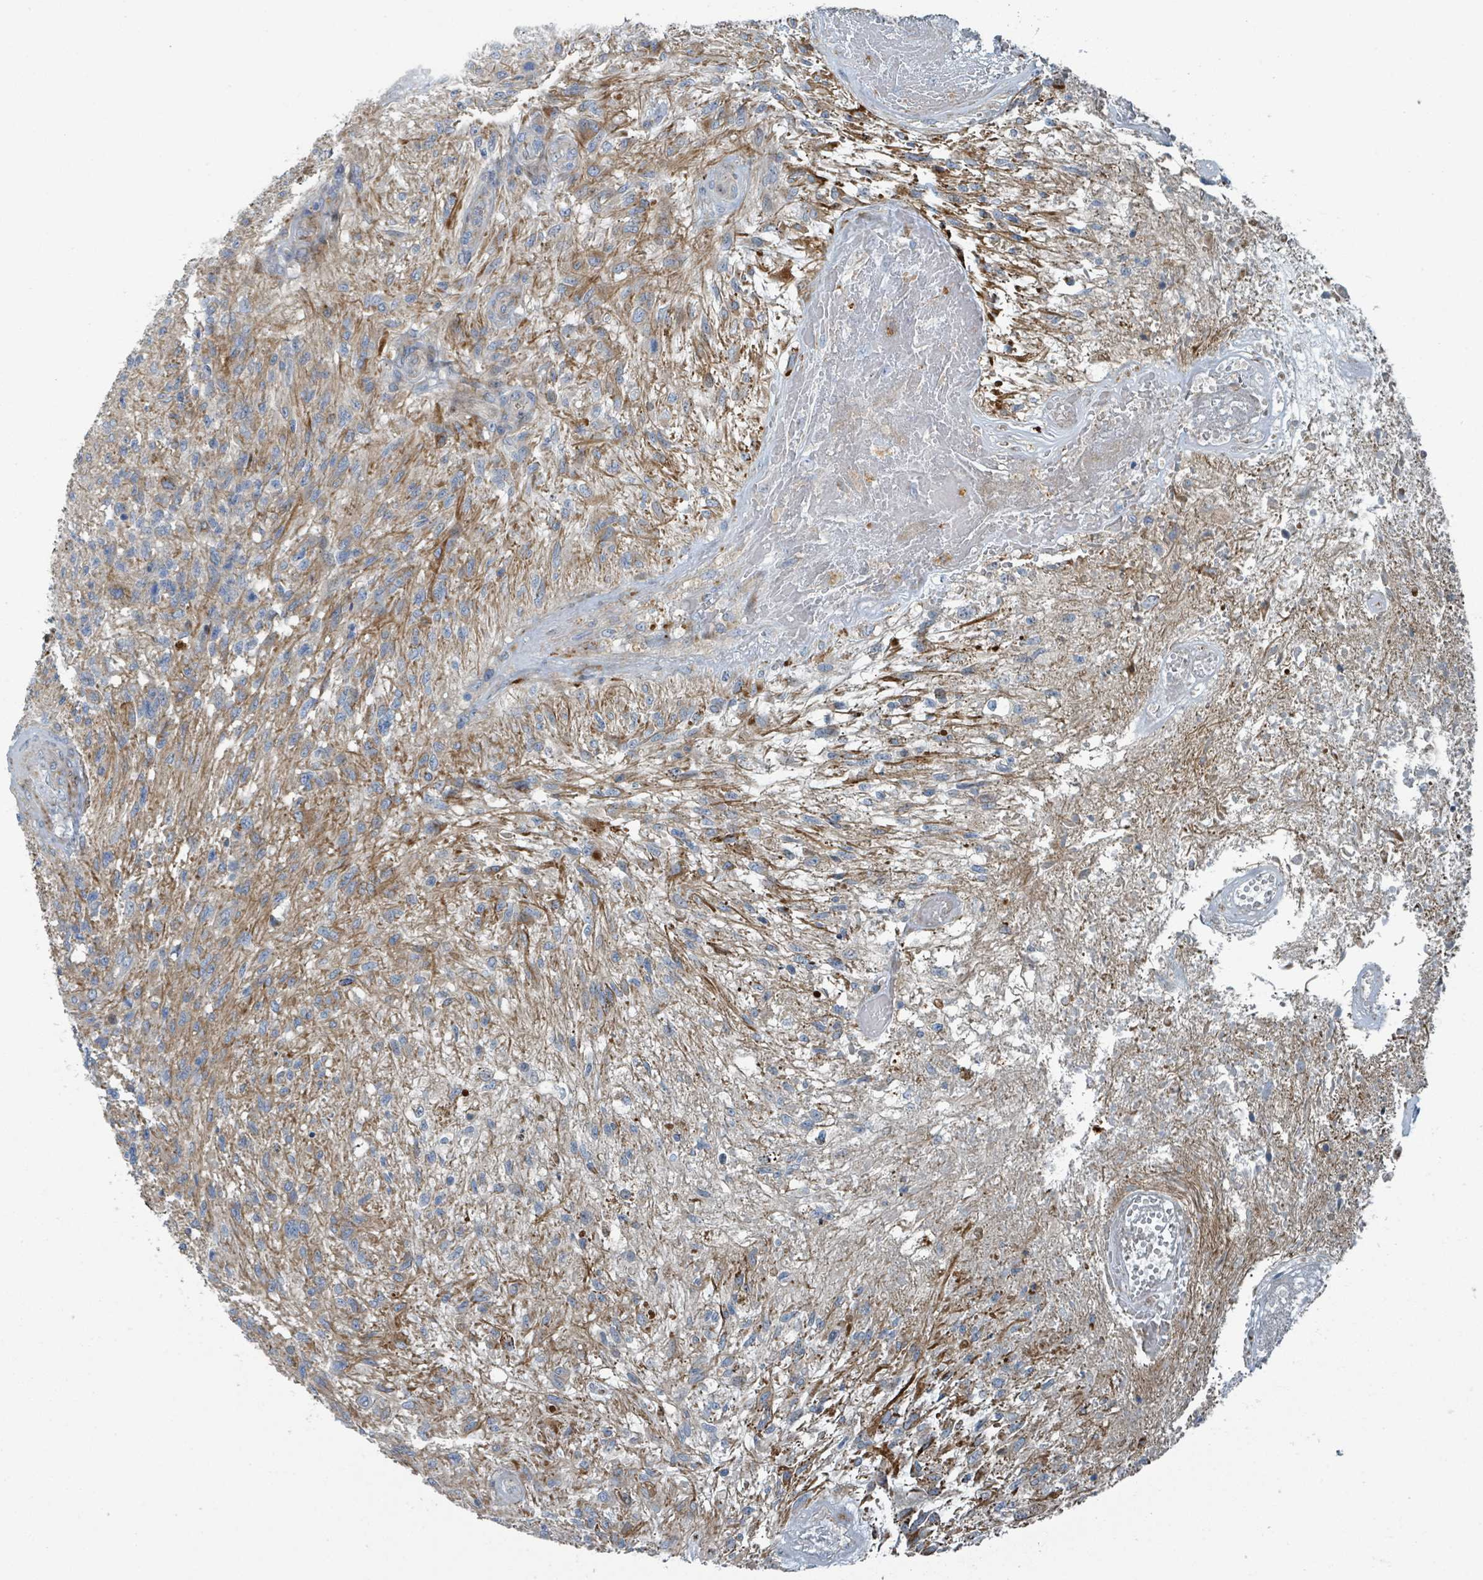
{"staining": {"intensity": "negative", "quantity": "none", "location": "none"}, "tissue": "glioma", "cell_type": "Tumor cells", "image_type": "cancer", "snomed": [{"axis": "morphology", "description": "Glioma, malignant, High grade"}, {"axis": "topography", "description": "Brain"}], "caption": "Tumor cells show no significant positivity in glioma.", "gene": "DIPK2A", "patient": {"sex": "male", "age": 56}}